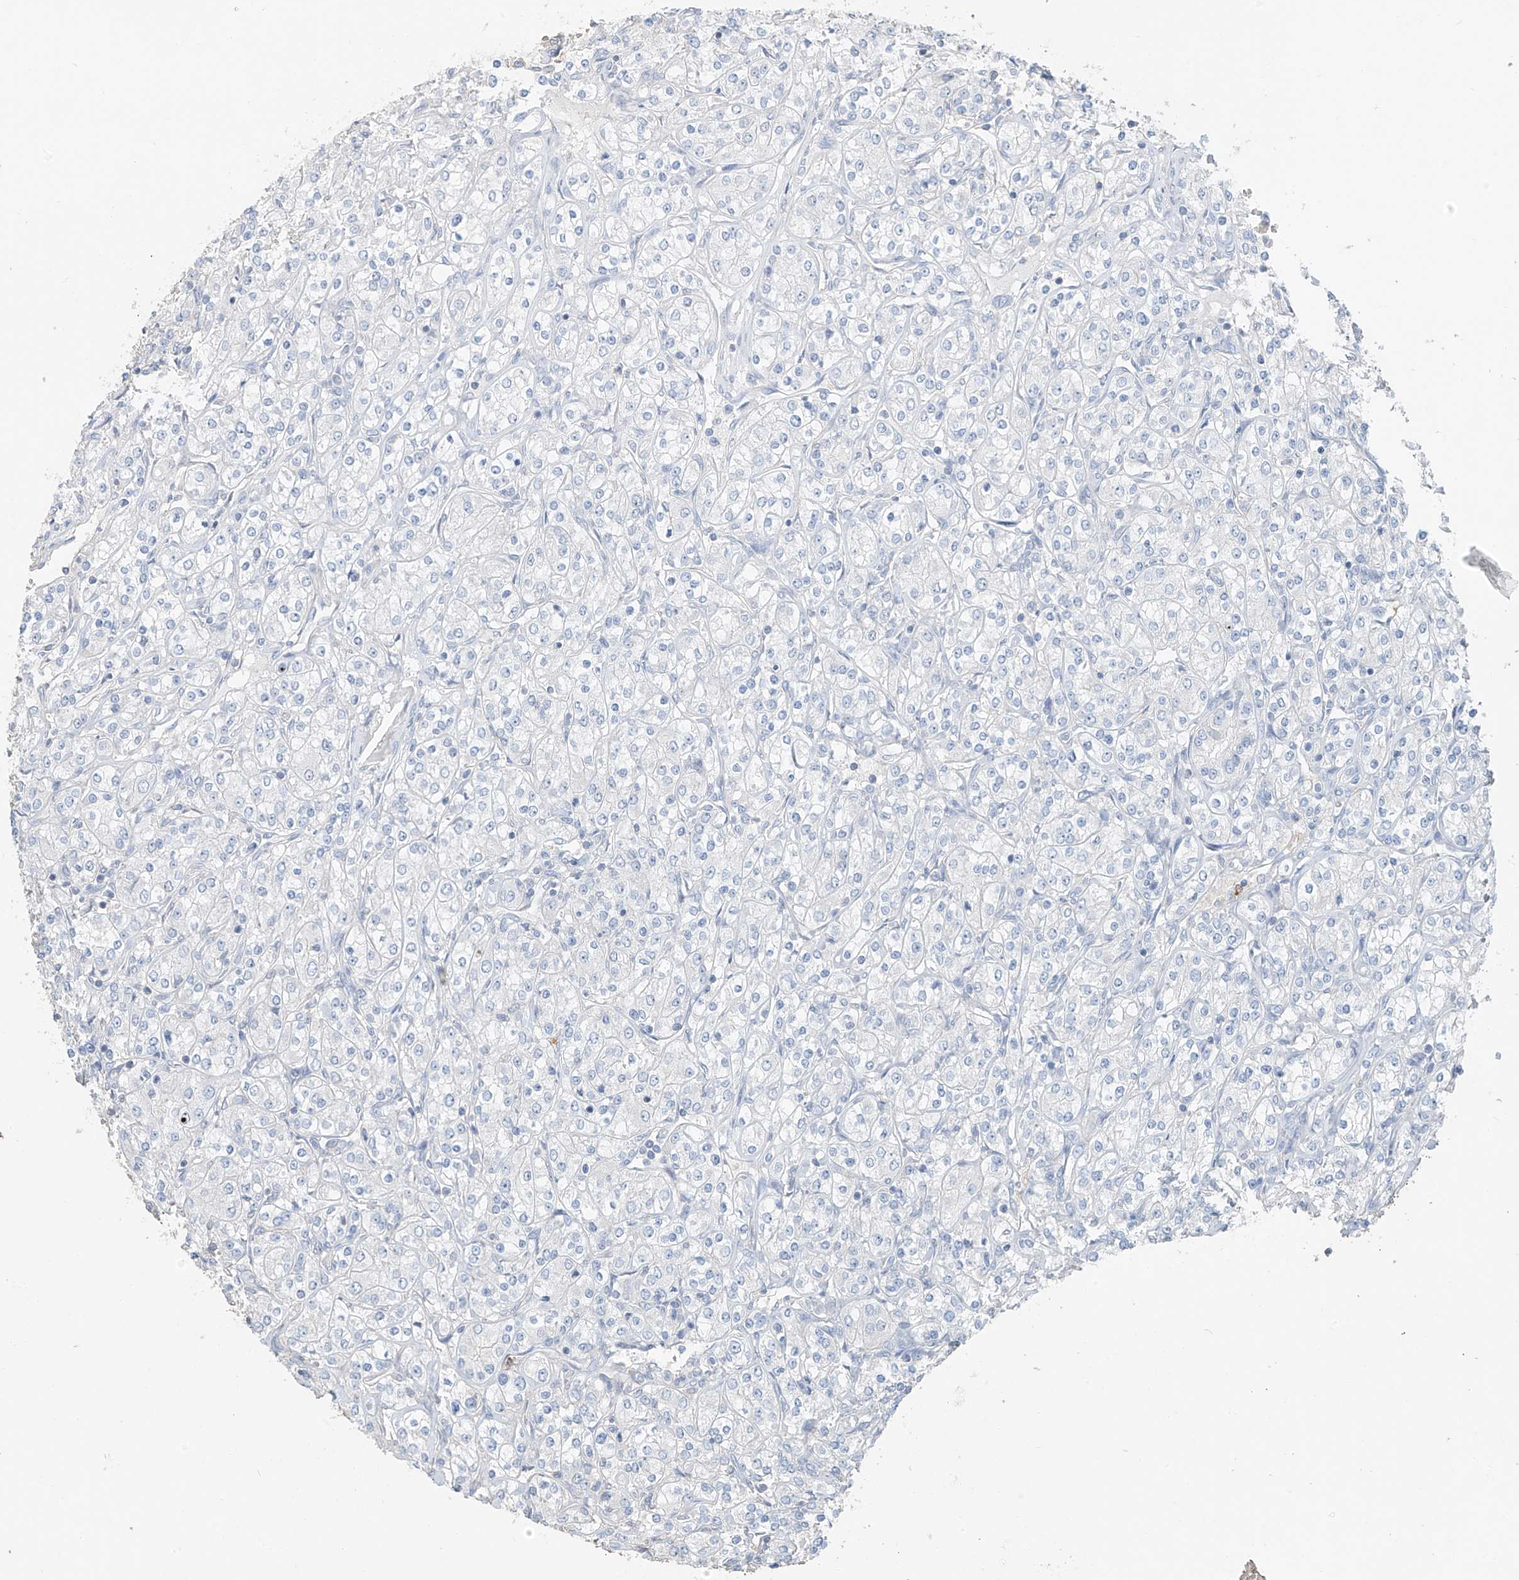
{"staining": {"intensity": "negative", "quantity": "none", "location": "none"}, "tissue": "renal cancer", "cell_type": "Tumor cells", "image_type": "cancer", "snomed": [{"axis": "morphology", "description": "Adenocarcinoma, NOS"}, {"axis": "topography", "description": "Kidney"}], "caption": "Renal cancer was stained to show a protein in brown. There is no significant staining in tumor cells.", "gene": "PAFAH1B3", "patient": {"sex": "male", "age": 77}}